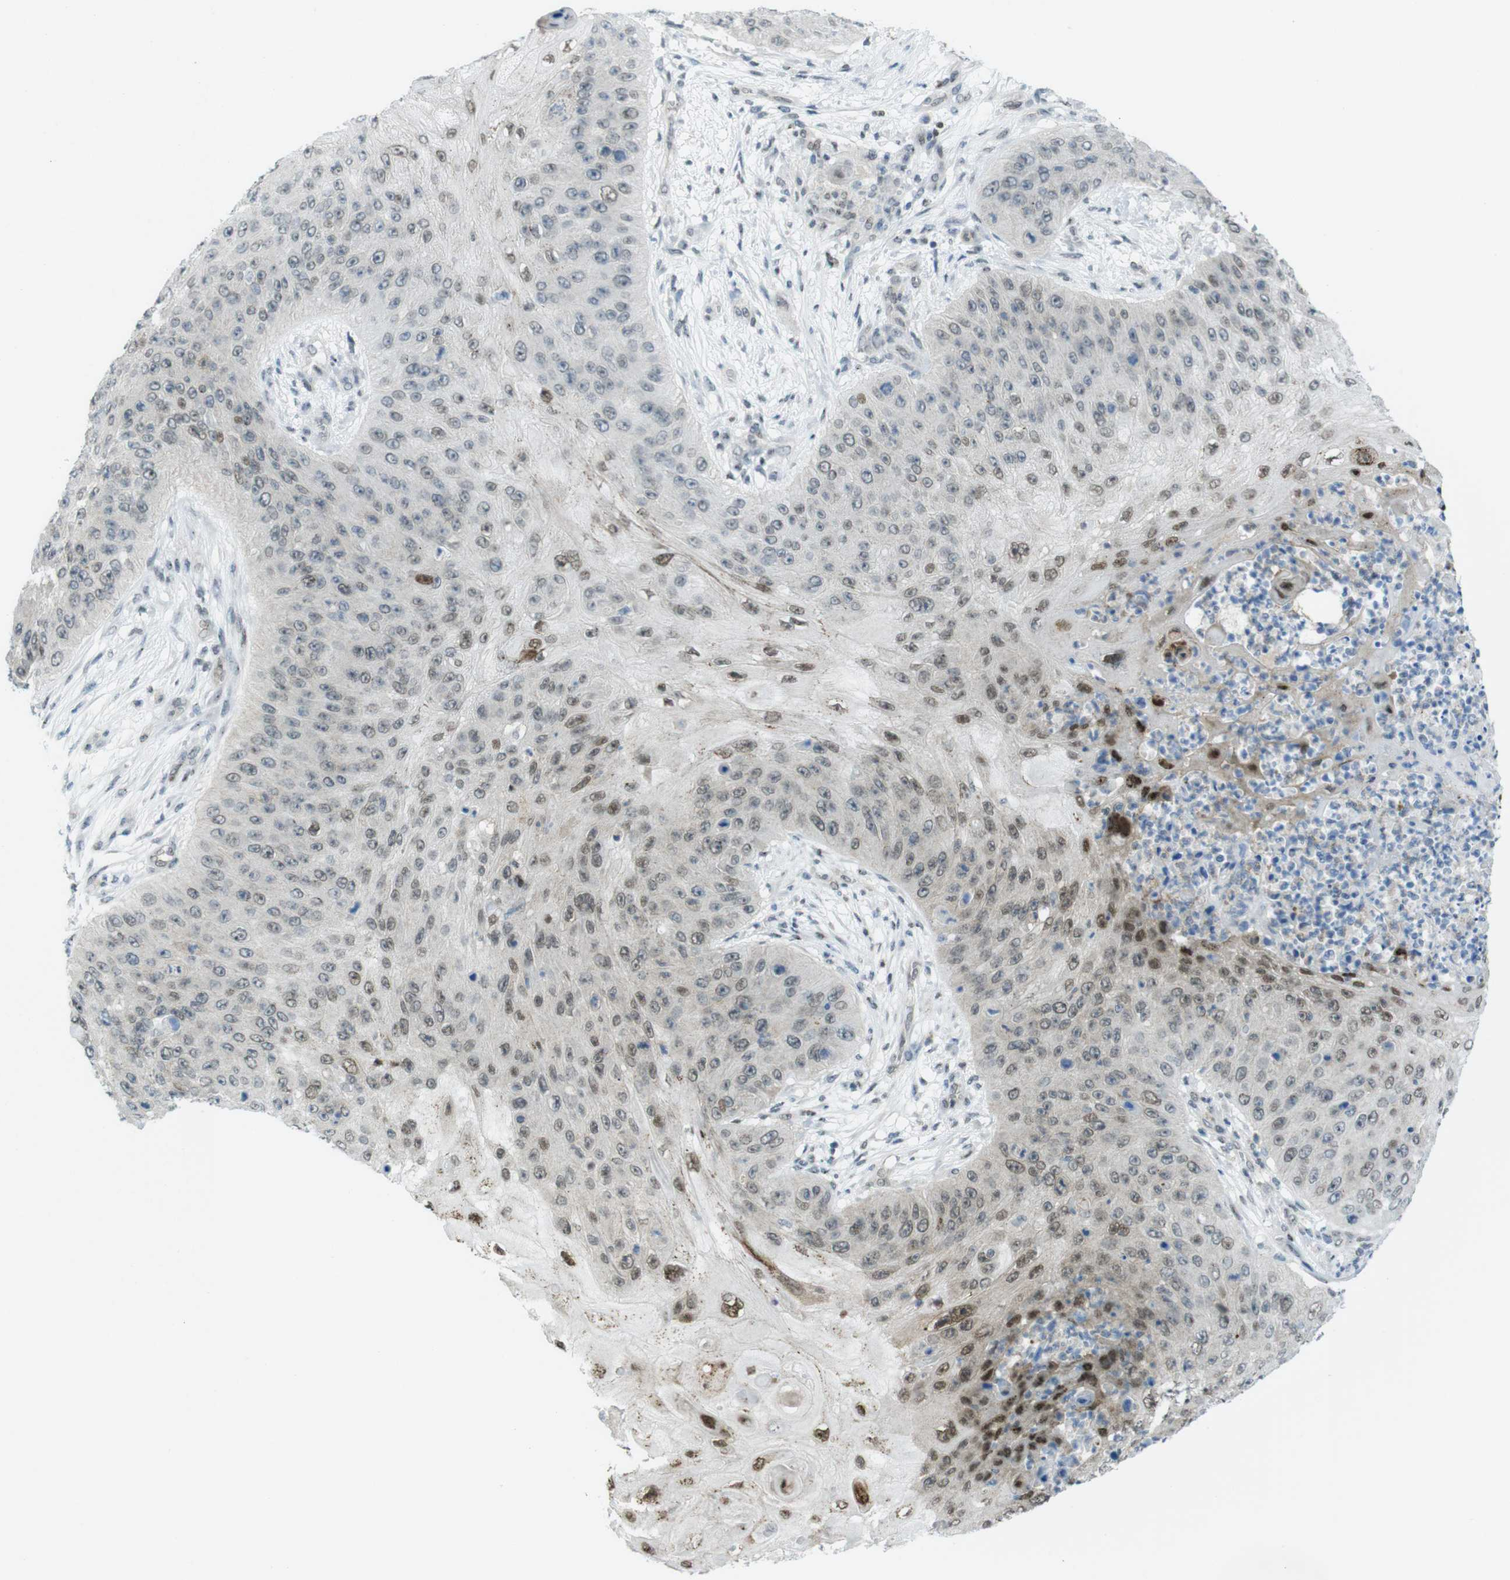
{"staining": {"intensity": "moderate", "quantity": "25%-75%", "location": "nuclear"}, "tissue": "skin cancer", "cell_type": "Tumor cells", "image_type": "cancer", "snomed": [{"axis": "morphology", "description": "Squamous cell carcinoma, NOS"}, {"axis": "topography", "description": "Skin"}], "caption": "A medium amount of moderate nuclear staining is present in about 25%-75% of tumor cells in squamous cell carcinoma (skin) tissue.", "gene": "UBB", "patient": {"sex": "female", "age": 80}}